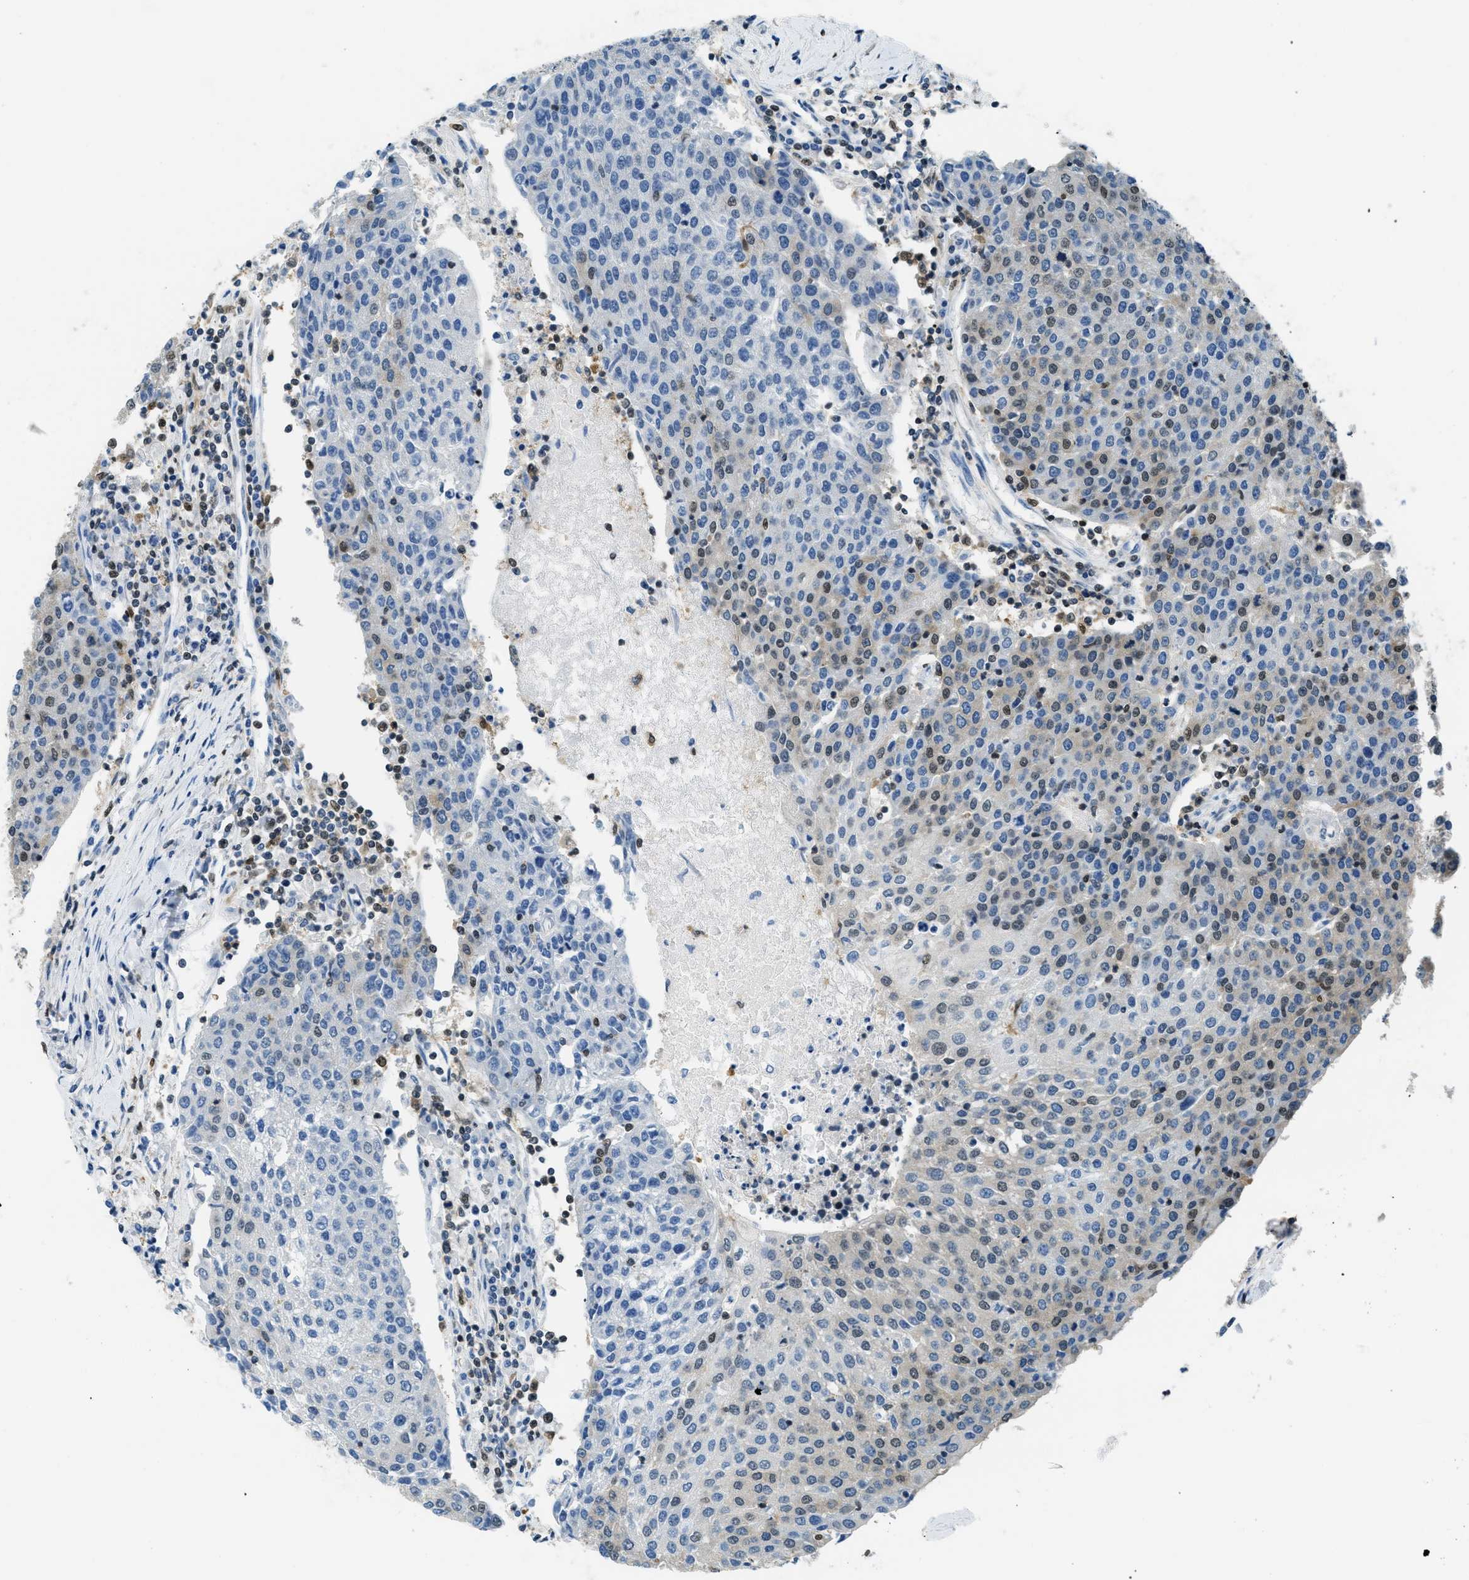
{"staining": {"intensity": "moderate", "quantity": "<25%", "location": "nuclear"}, "tissue": "urothelial cancer", "cell_type": "Tumor cells", "image_type": "cancer", "snomed": [{"axis": "morphology", "description": "Urothelial carcinoma, High grade"}, {"axis": "topography", "description": "Urinary bladder"}], "caption": "Urothelial cancer stained with DAB IHC shows low levels of moderate nuclear staining in about <25% of tumor cells.", "gene": "OGFR", "patient": {"sex": "female", "age": 85}}